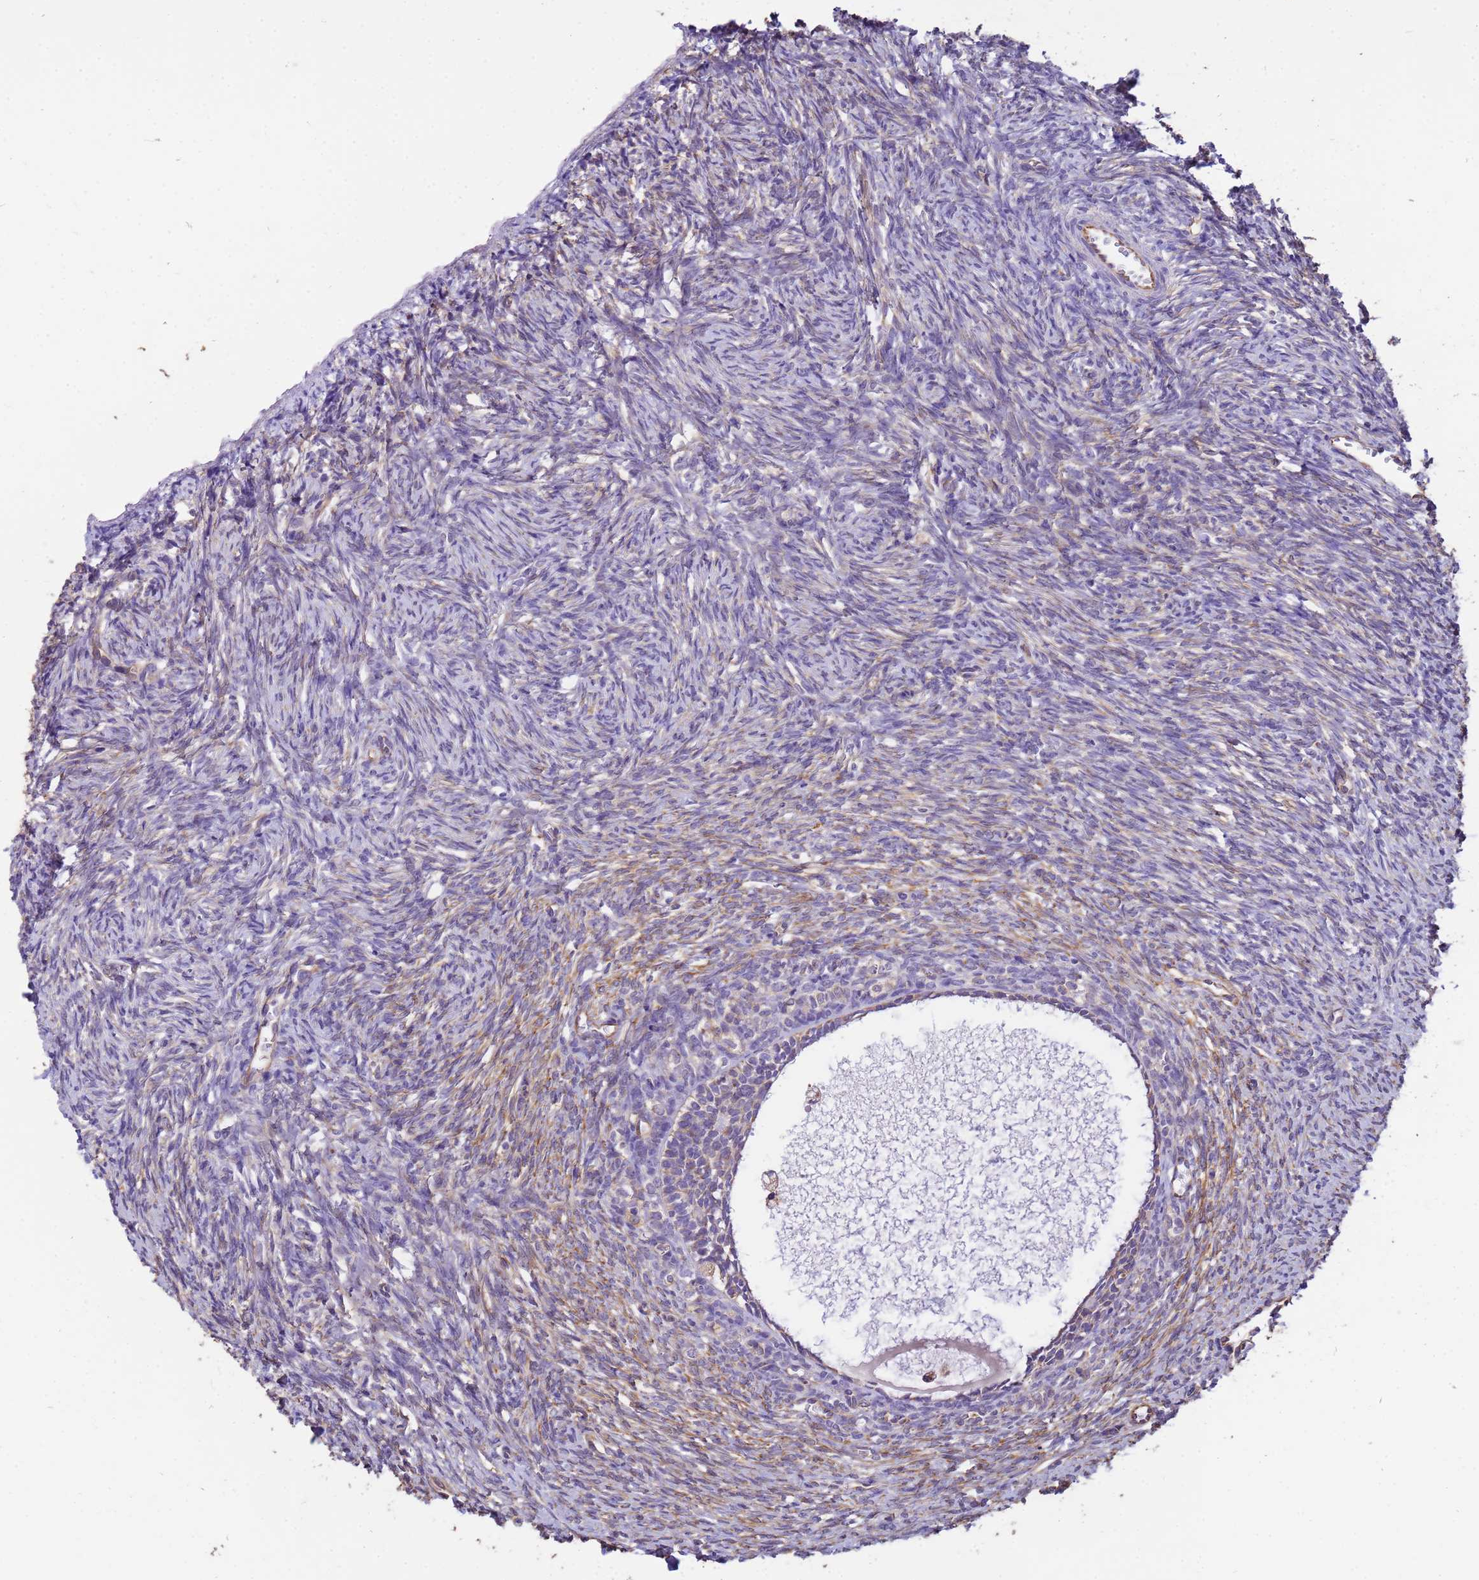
{"staining": {"intensity": "negative", "quantity": "none", "location": "none"}, "tissue": "ovary", "cell_type": "Follicle cells", "image_type": "normal", "snomed": [{"axis": "morphology", "description": "Normal tissue, NOS"}, {"axis": "topography", "description": "Ovary"}], "caption": "Follicle cells show no significant staining in unremarkable ovary. Brightfield microscopy of IHC stained with DAB (brown) and hematoxylin (blue), captured at high magnification.", "gene": "TCEAL3", "patient": {"sex": "female", "age": 51}}